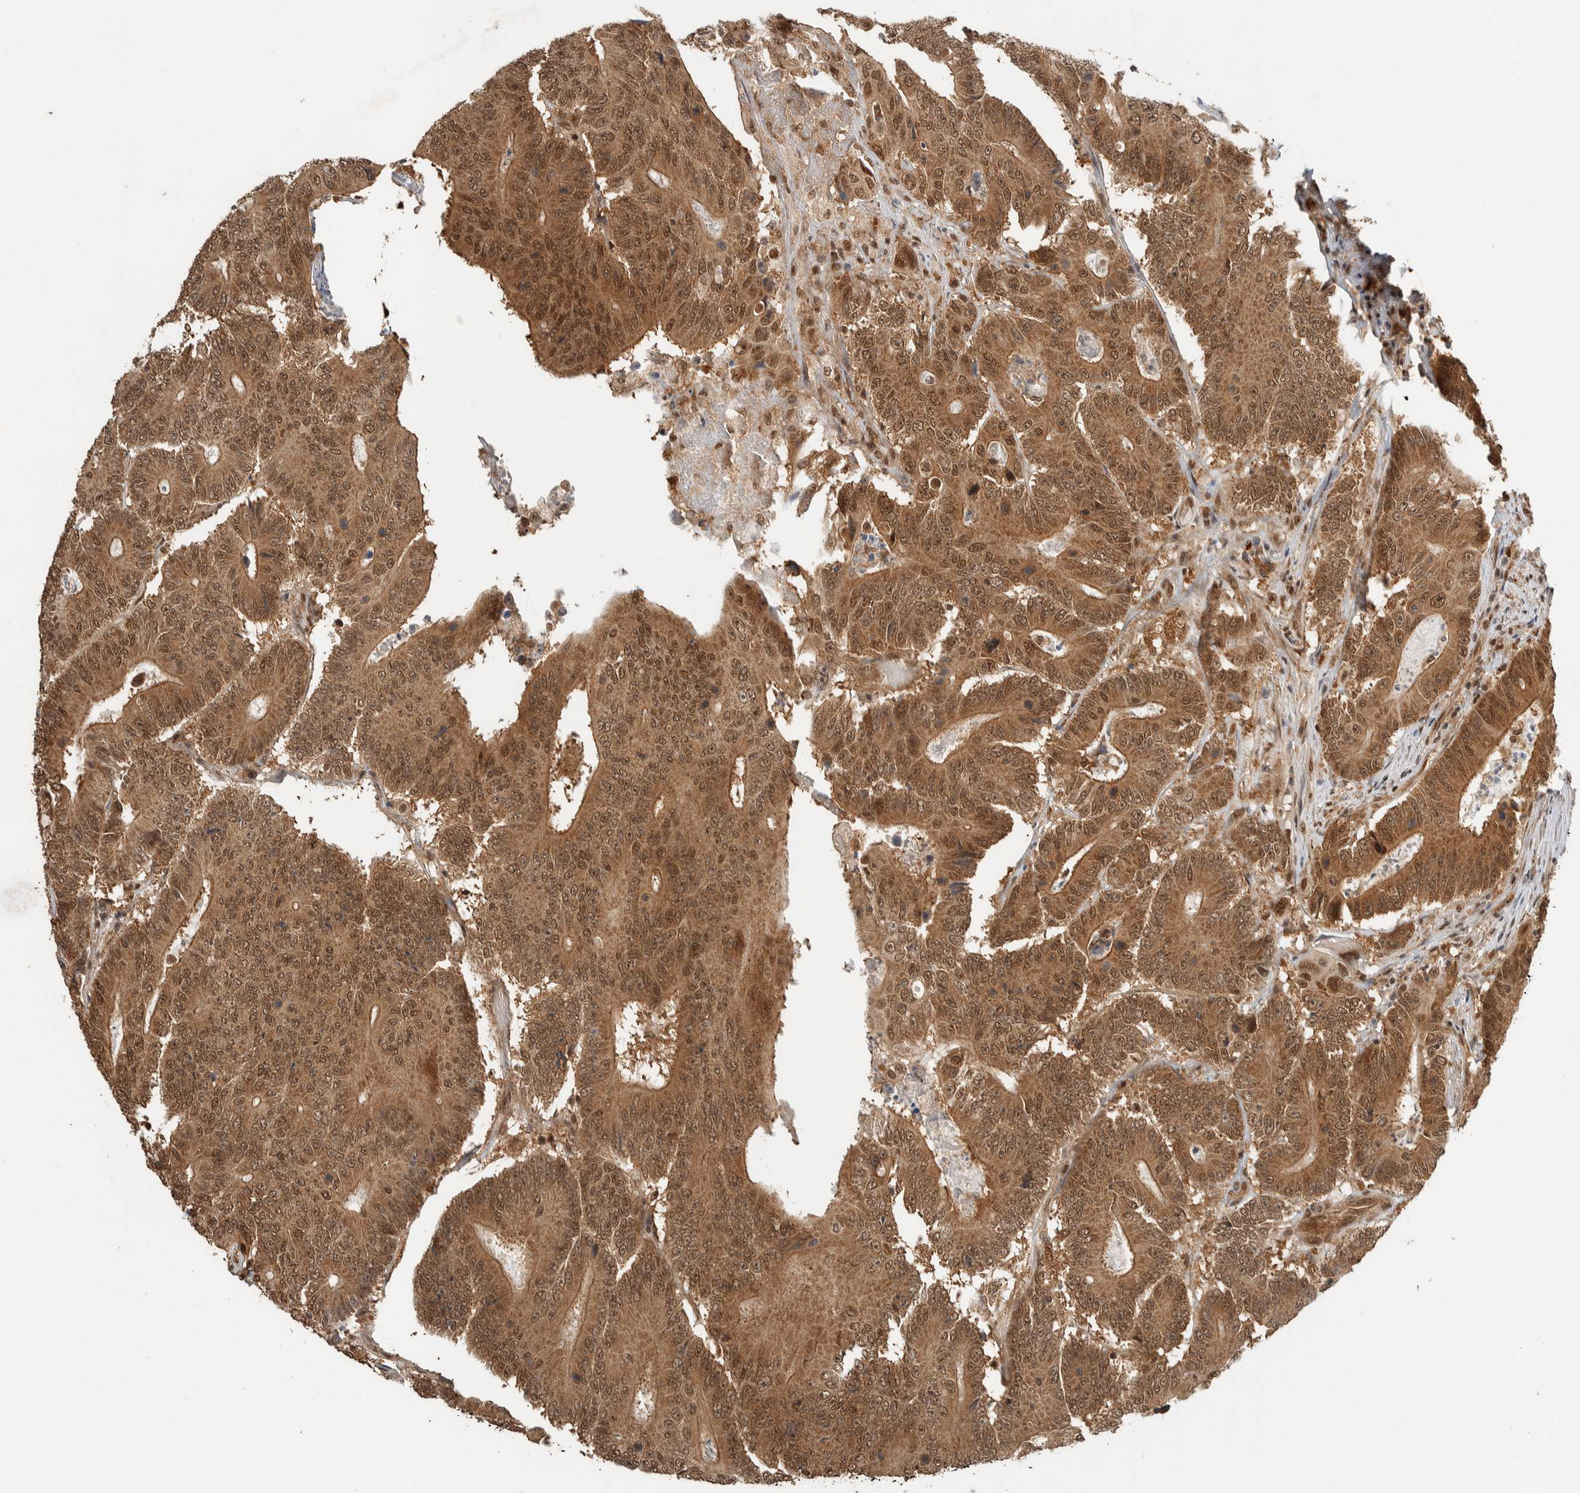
{"staining": {"intensity": "moderate", "quantity": ">75%", "location": "cytoplasmic/membranous,nuclear"}, "tissue": "colorectal cancer", "cell_type": "Tumor cells", "image_type": "cancer", "snomed": [{"axis": "morphology", "description": "Adenocarcinoma, NOS"}, {"axis": "topography", "description": "Colon"}], "caption": "Moderate cytoplasmic/membranous and nuclear positivity is identified in approximately >75% of tumor cells in adenocarcinoma (colorectal). (DAB (3,3'-diaminobenzidine) = brown stain, brightfield microscopy at high magnification).", "gene": "ZBTB2", "patient": {"sex": "male", "age": 83}}